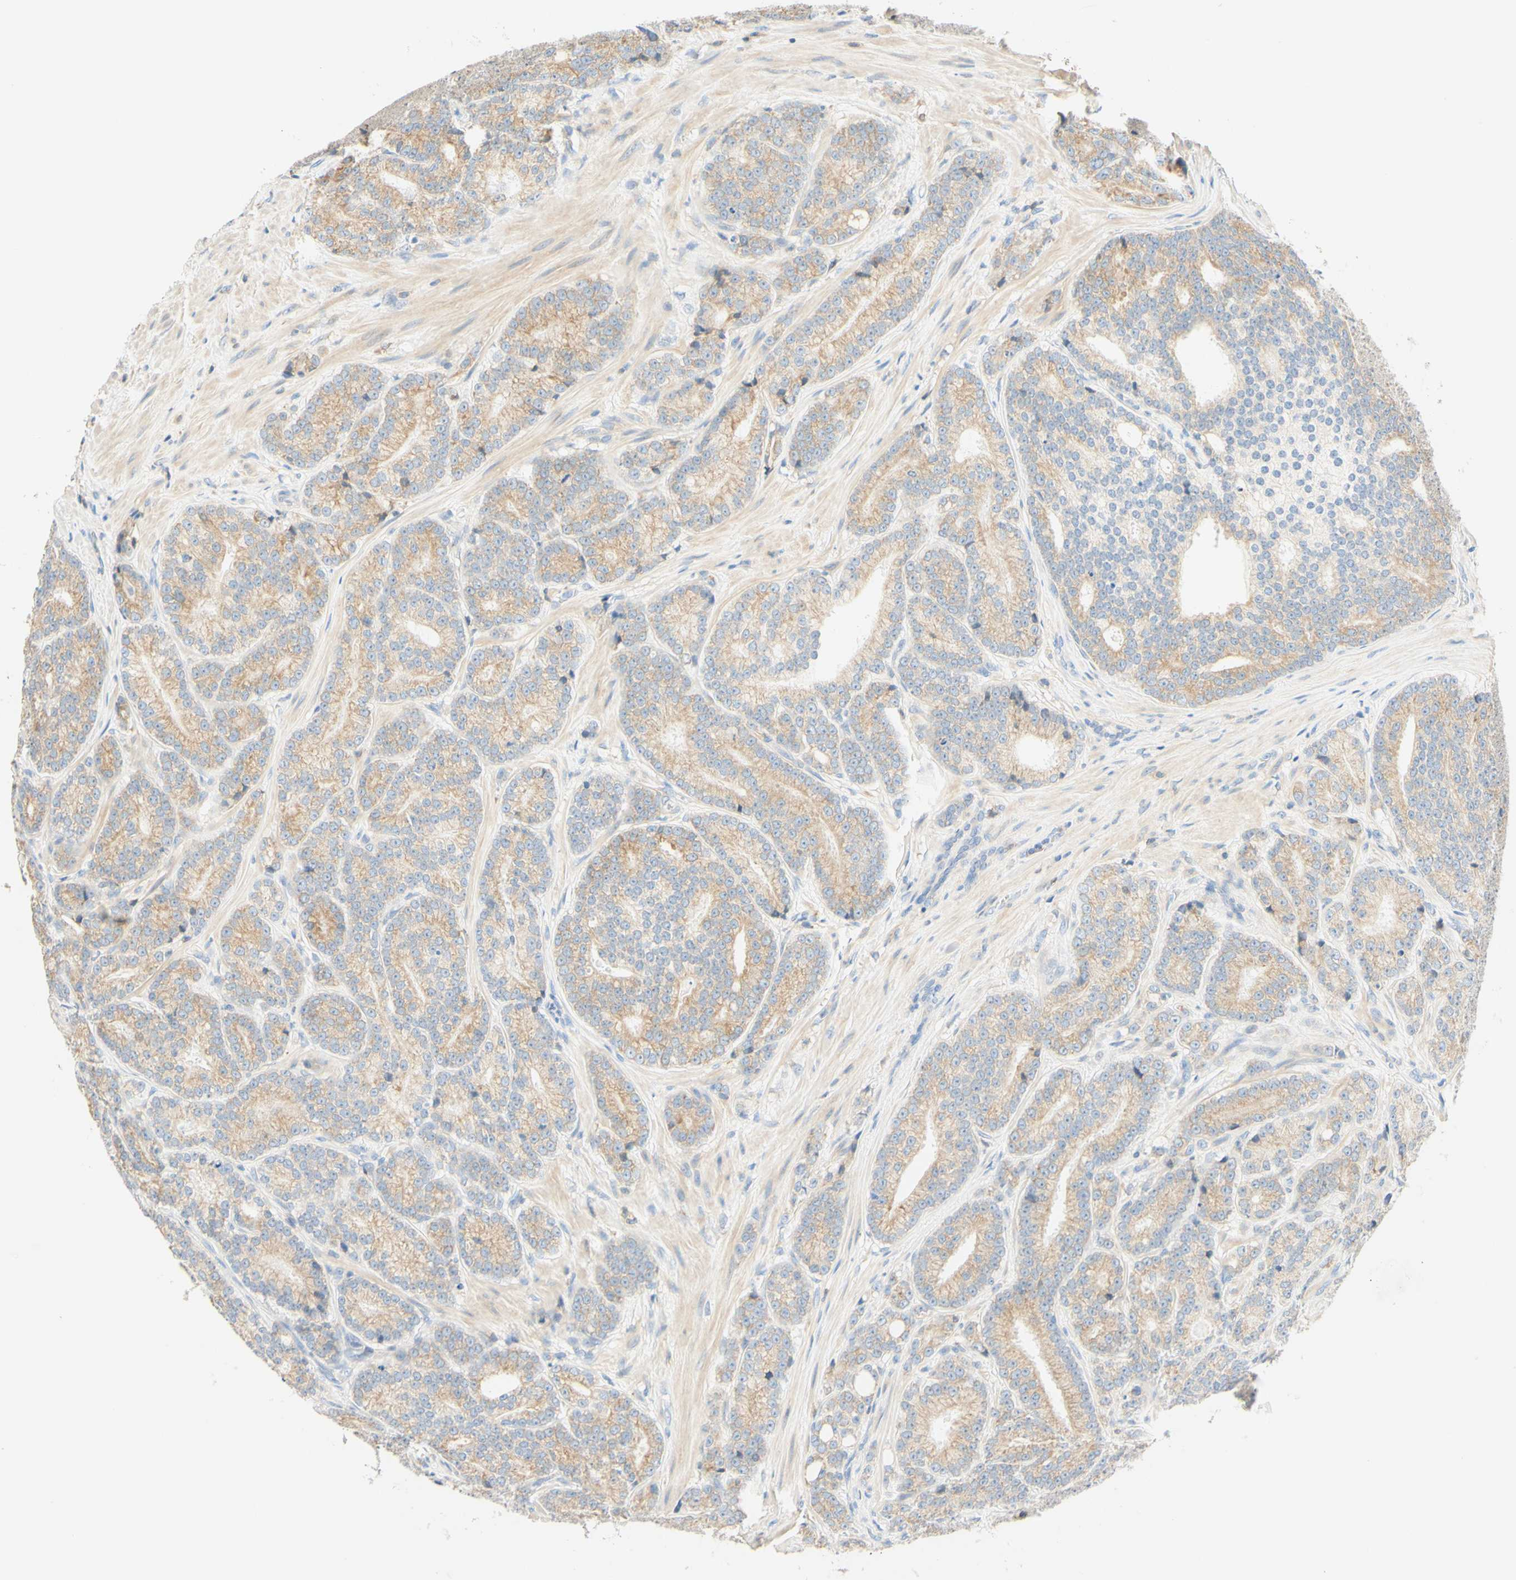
{"staining": {"intensity": "weak", "quantity": ">75%", "location": "cytoplasmic/membranous"}, "tissue": "prostate cancer", "cell_type": "Tumor cells", "image_type": "cancer", "snomed": [{"axis": "morphology", "description": "Adenocarcinoma, High grade"}, {"axis": "topography", "description": "Prostate"}], "caption": "Weak cytoplasmic/membranous protein positivity is present in approximately >75% of tumor cells in prostate cancer (high-grade adenocarcinoma).", "gene": "LAT", "patient": {"sex": "male", "age": 61}}